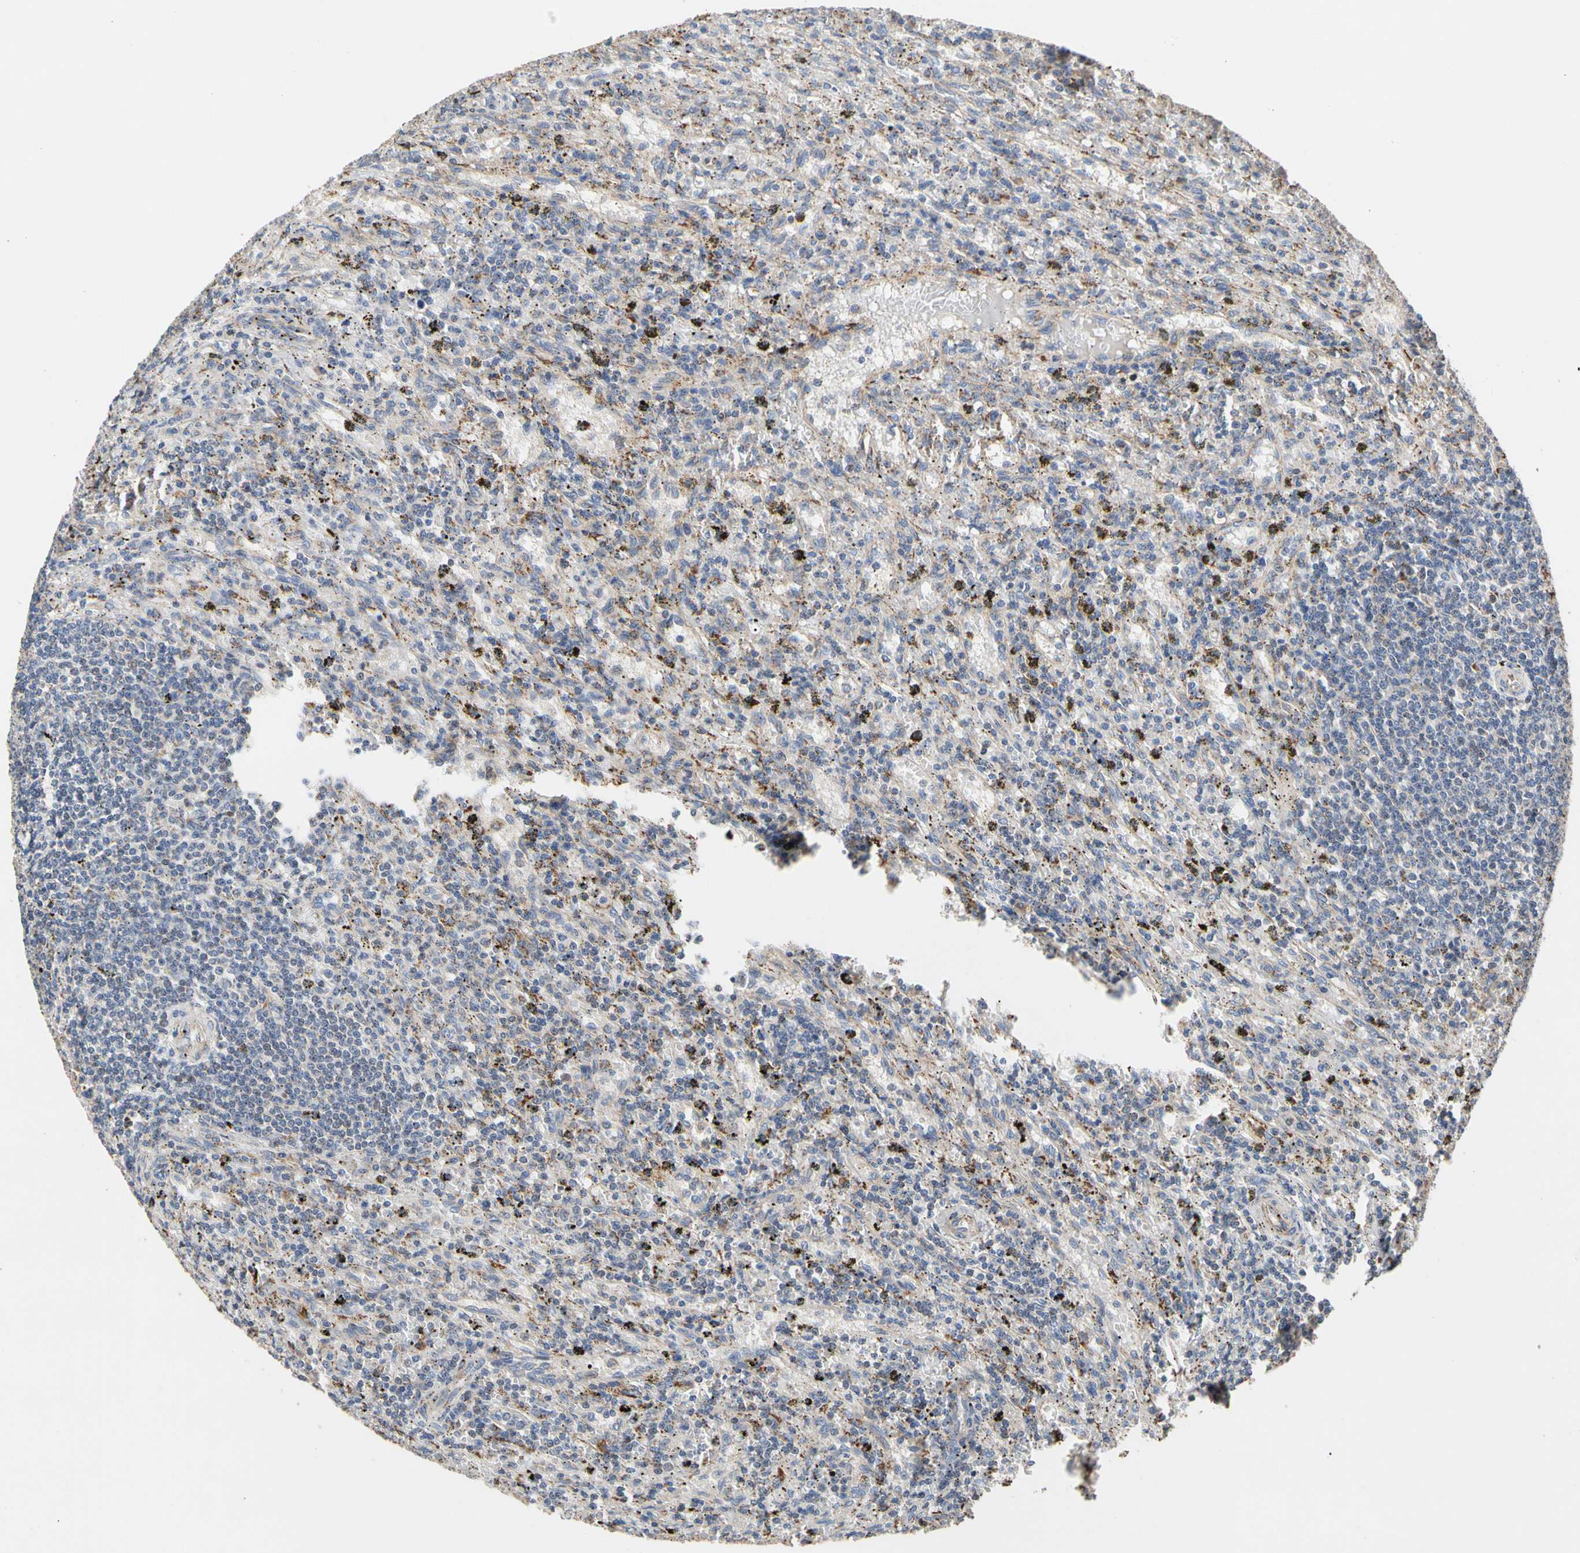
{"staining": {"intensity": "negative", "quantity": "none", "location": "none"}, "tissue": "lymphoma", "cell_type": "Tumor cells", "image_type": "cancer", "snomed": [{"axis": "morphology", "description": "Malignant lymphoma, non-Hodgkin's type, Low grade"}, {"axis": "topography", "description": "Spleen"}], "caption": "Tumor cells are negative for brown protein staining in malignant lymphoma, non-Hodgkin's type (low-grade).", "gene": "GPD2", "patient": {"sex": "male", "age": 76}}